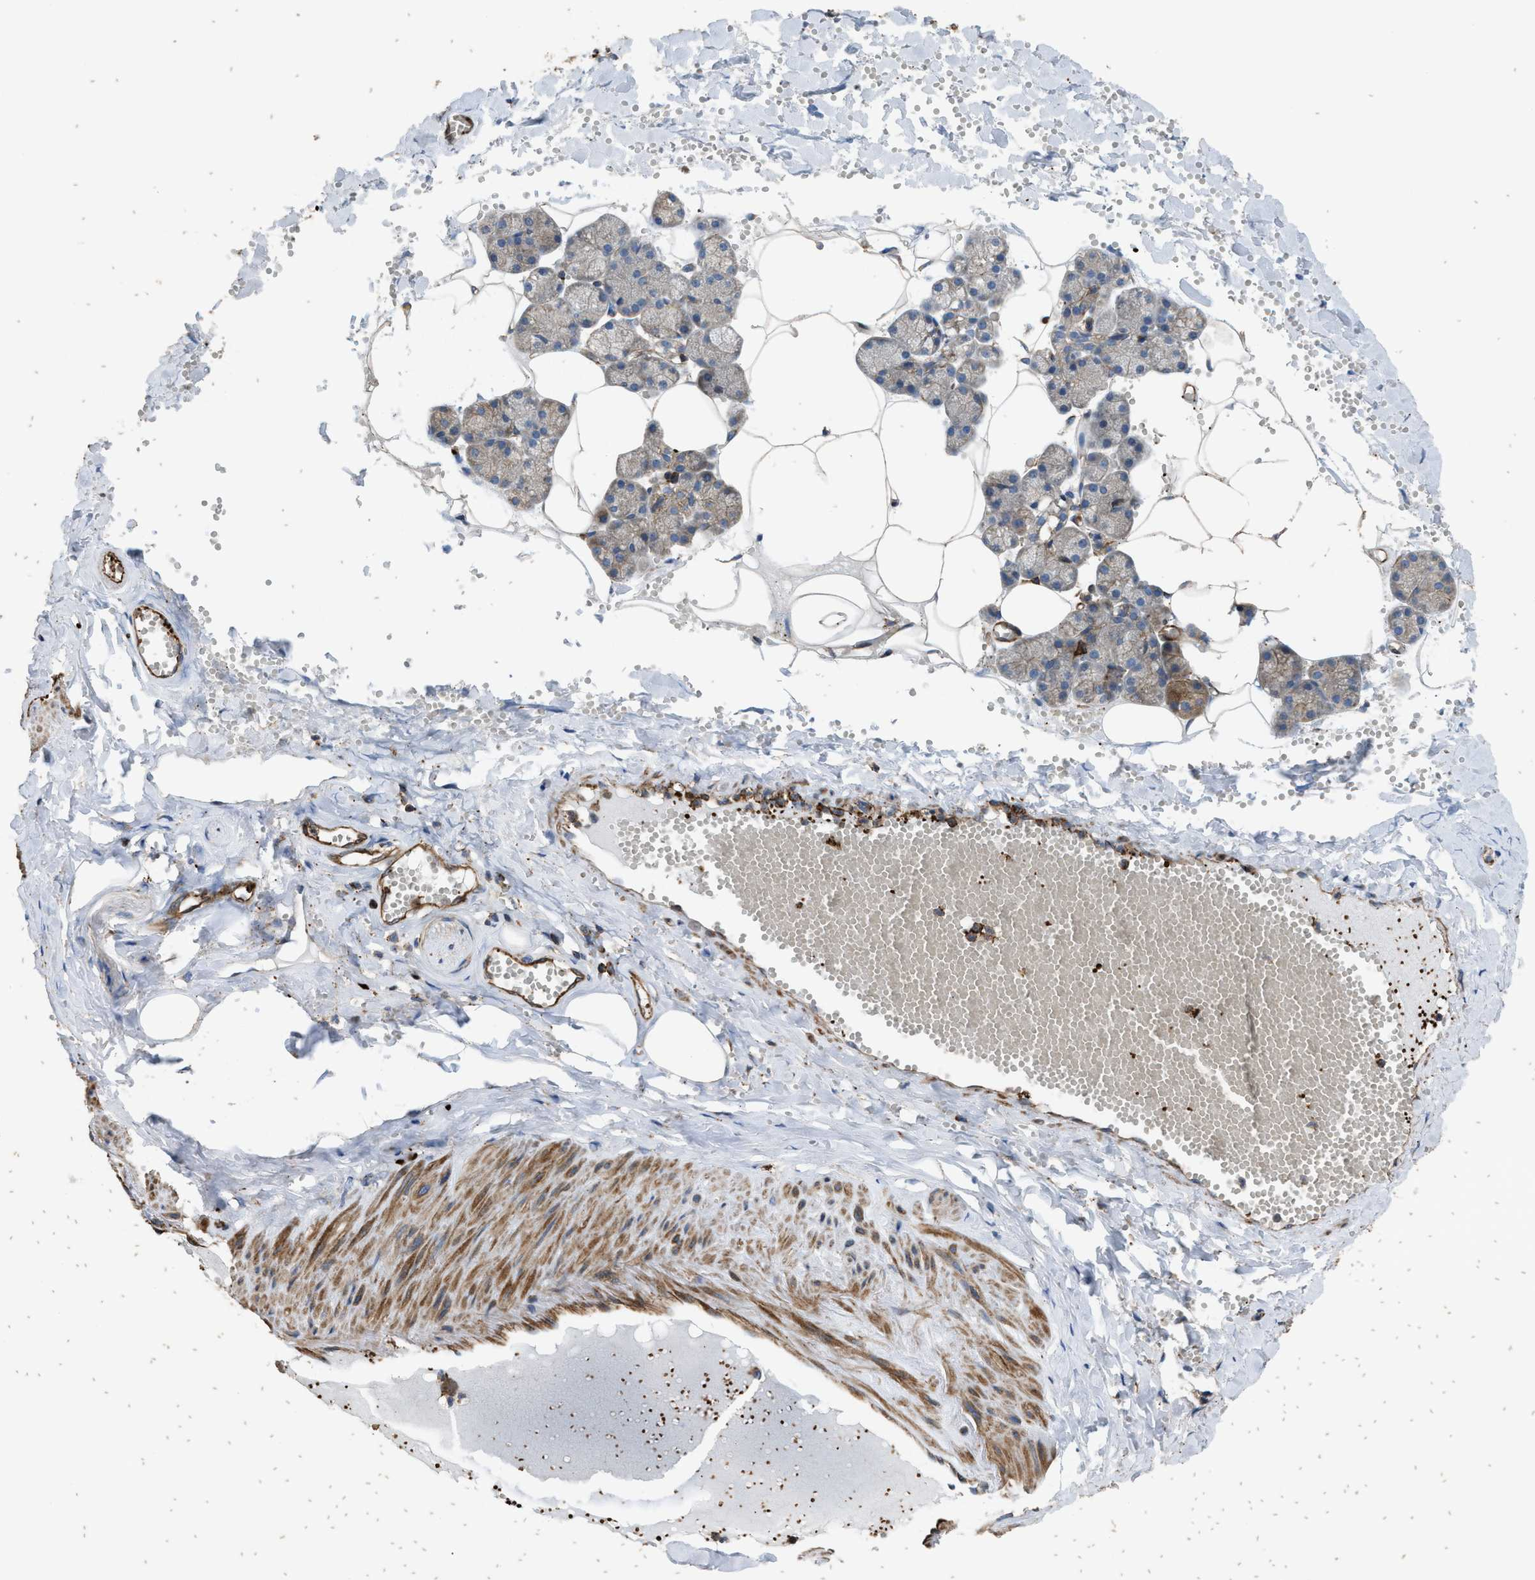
{"staining": {"intensity": "moderate", "quantity": "25%-75%", "location": "cytoplasmic/membranous"}, "tissue": "salivary gland", "cell_type": "Glandular cells", "image_type": "normal", "snomed": [{"axis": "morphology", "description": "Normal tissue, NOS"}, {"axis": "topography", "description": "Salivary gland"}], "caption": "Immunohistochemical staining of normal salivary gland demonstrates moderate cytoplasmic/membranous protein expression in about 25%-75% of glandular cells. The staining is performed using DAB brown chromogen to label protein expression. The nuclei are counter-stained blue using hematoxylin.", "gene": "EGLN1", "patient": {"sex": "male", "age": 62}}